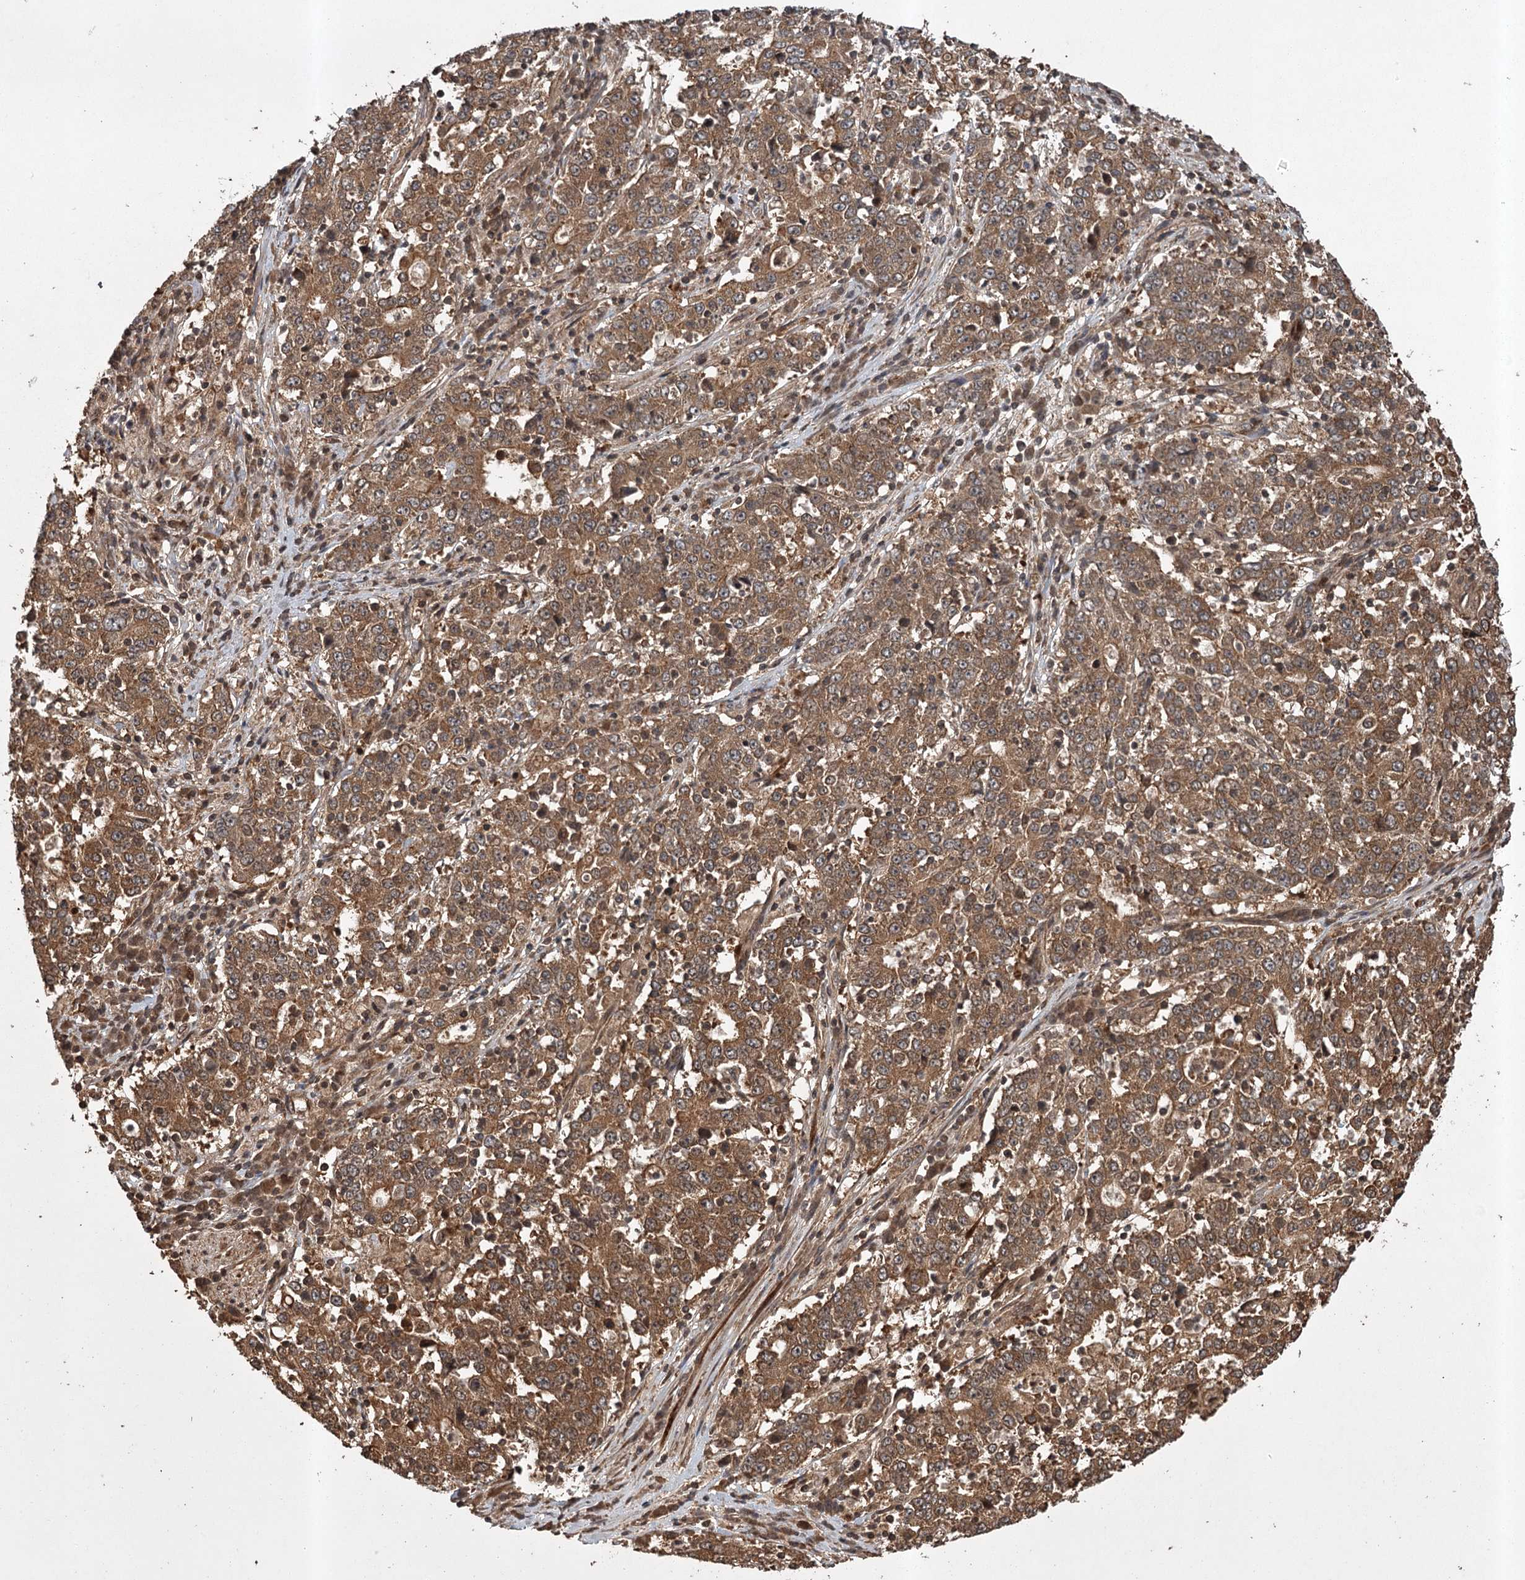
{"staining": {"intensity": "moderate", "quantity": ">75%", "location": "cytoplasmic/membranous"}, "tissue": "stomach cancer", "cell_type": "Tumor cells", "image_type": "cancer", "snomed": [{"axis": "morphology", "description": "Adenocarcinoma, NOS"}, {"axis": "topography", "description": "Stomach"}], "caption": "The histopathology image demonstrates staining of adenocarcinoma (stomach), revealing moderate cytoplasmic/membranous protein staining (brown color) within tumor cells.", "gene": "RPAP3", "patient": {"sex": "male", "age": 59}}